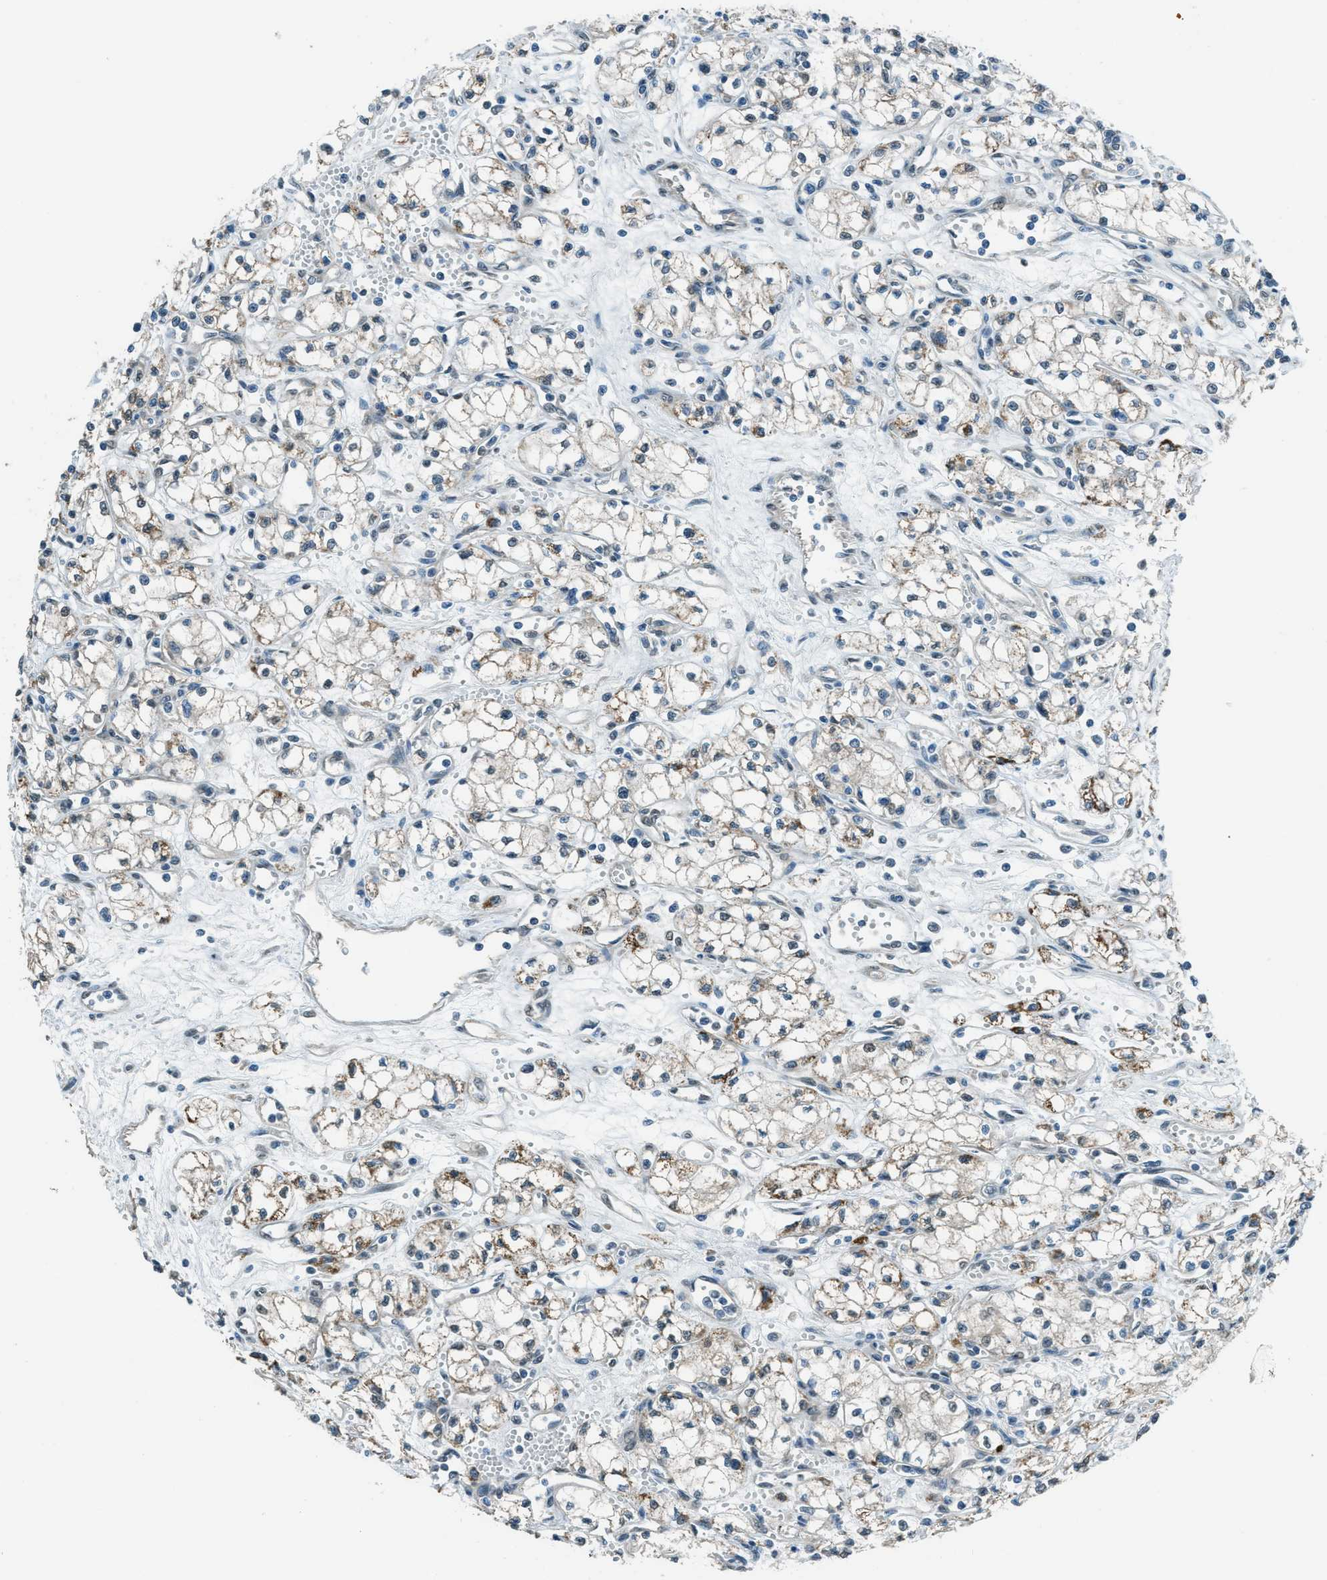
{"staining": {"intensity": "negative", "quantity": "none", "location": "none"}, "tissue": "renal cancer", "cell_type": "Tumor cells", "image_type": "cancer", "snomed": [{"axis": "morphology", "description": "Normal tissue, NOS"}, {"axis": "morphology", "description": "Adenocarcinoma, NOS"}, {"axis": "topography", "description": "Kidney"}], "caption": "Protein analysis of renal adenocarcinoma reveals no significant expression in tumor cells.", "gene": "NPEPL1", "patient": {"sex": "male", "age": 59}}